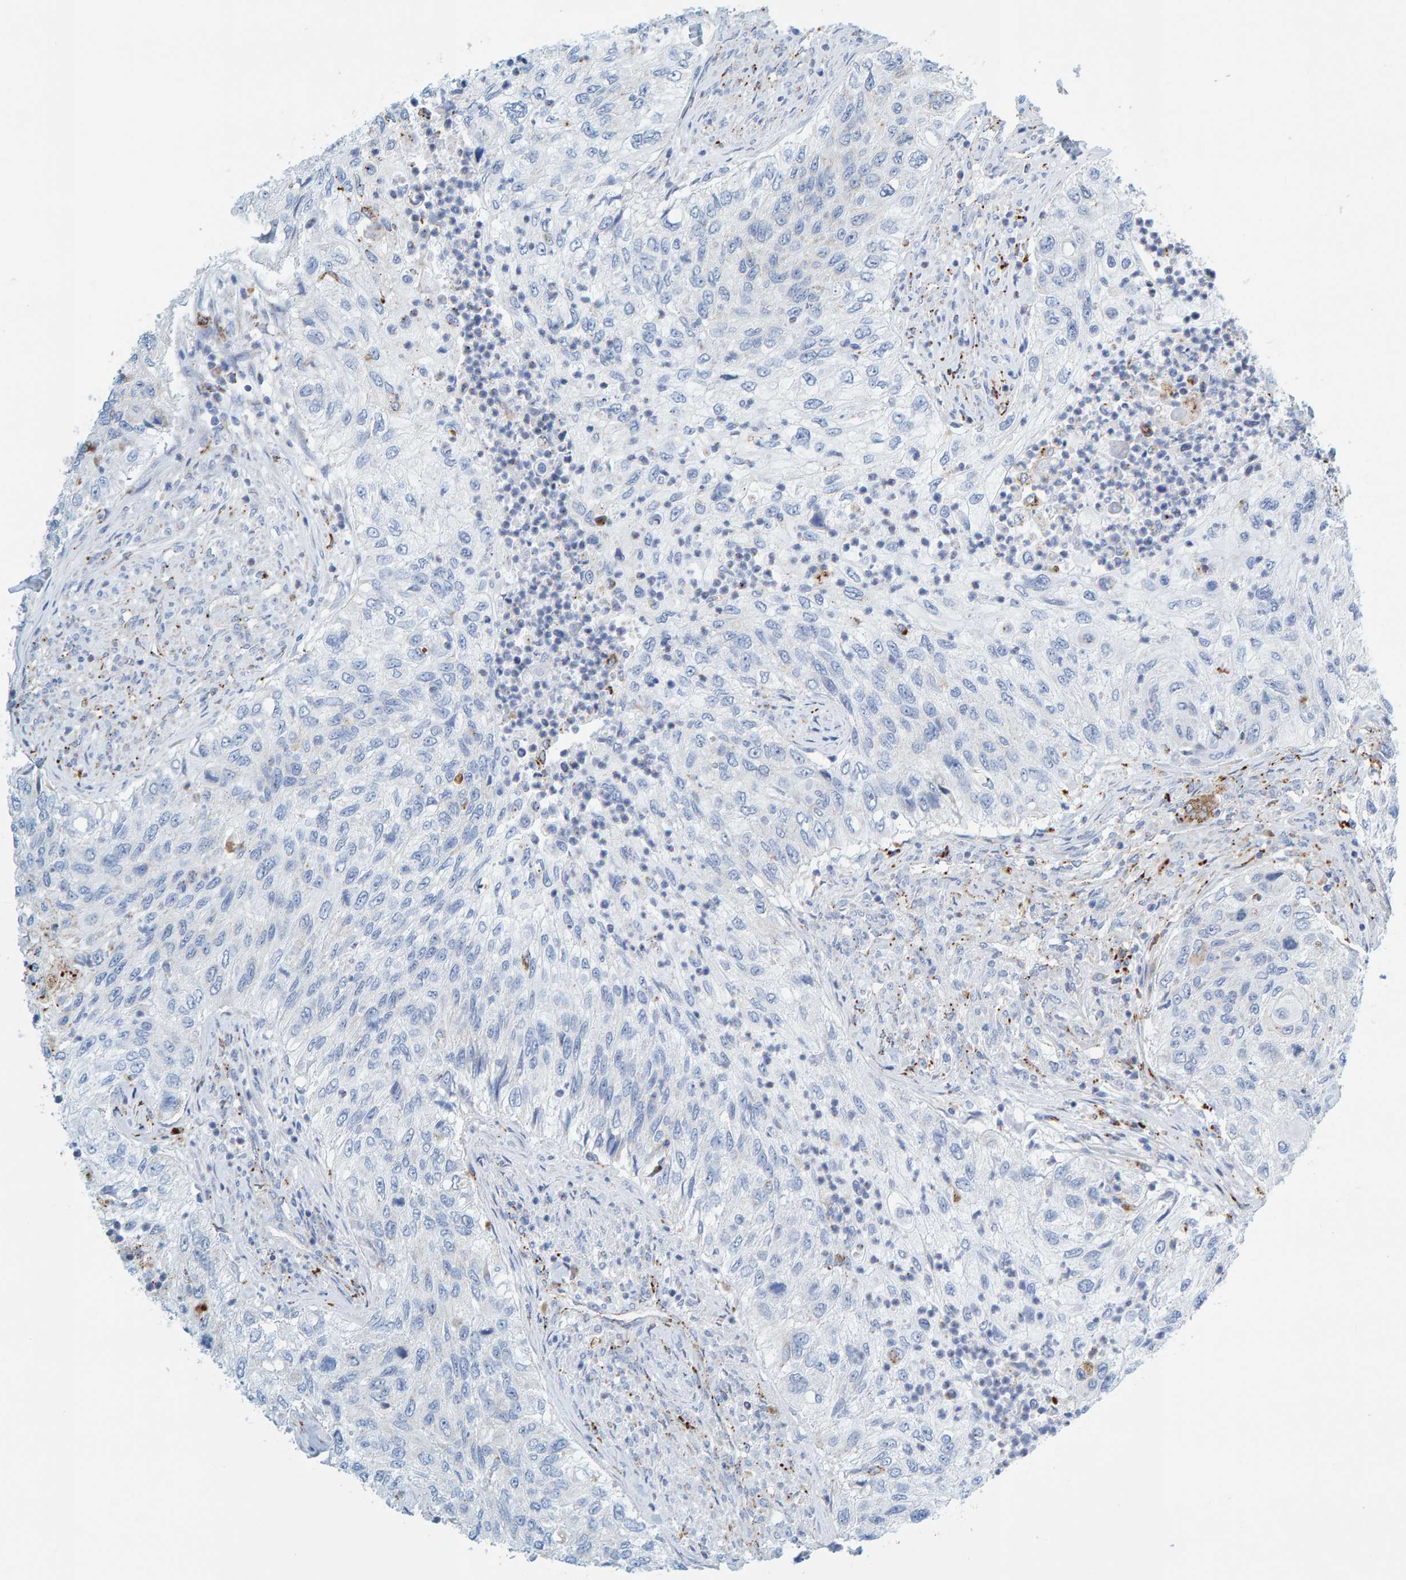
{"staining": {"intensity": "negative", "quantity": "none", "location": "none"}, "tissue": "urothelial cancer", "cell_type": "Tumor cells", "image_type": "cancer", "snomed": [{"axis": "morphology", "description": "Urothelial carcinoma, High grade"}, {"axis": "topography", "description": "Urinary bladder"}], "caption": "A high-resolution histopathology image shows immunohistochemistry staining of high-grade urothelial carcinoma, which demonstrates no significant staining in tumor cells. The staining is performed using DAB (3,3'-diaminobenzidine) brown chromogen with nuclei counter-stained in using hematoxylin.", "gene": "BIN3", "patient": {"sex": "female", "age": 60}}